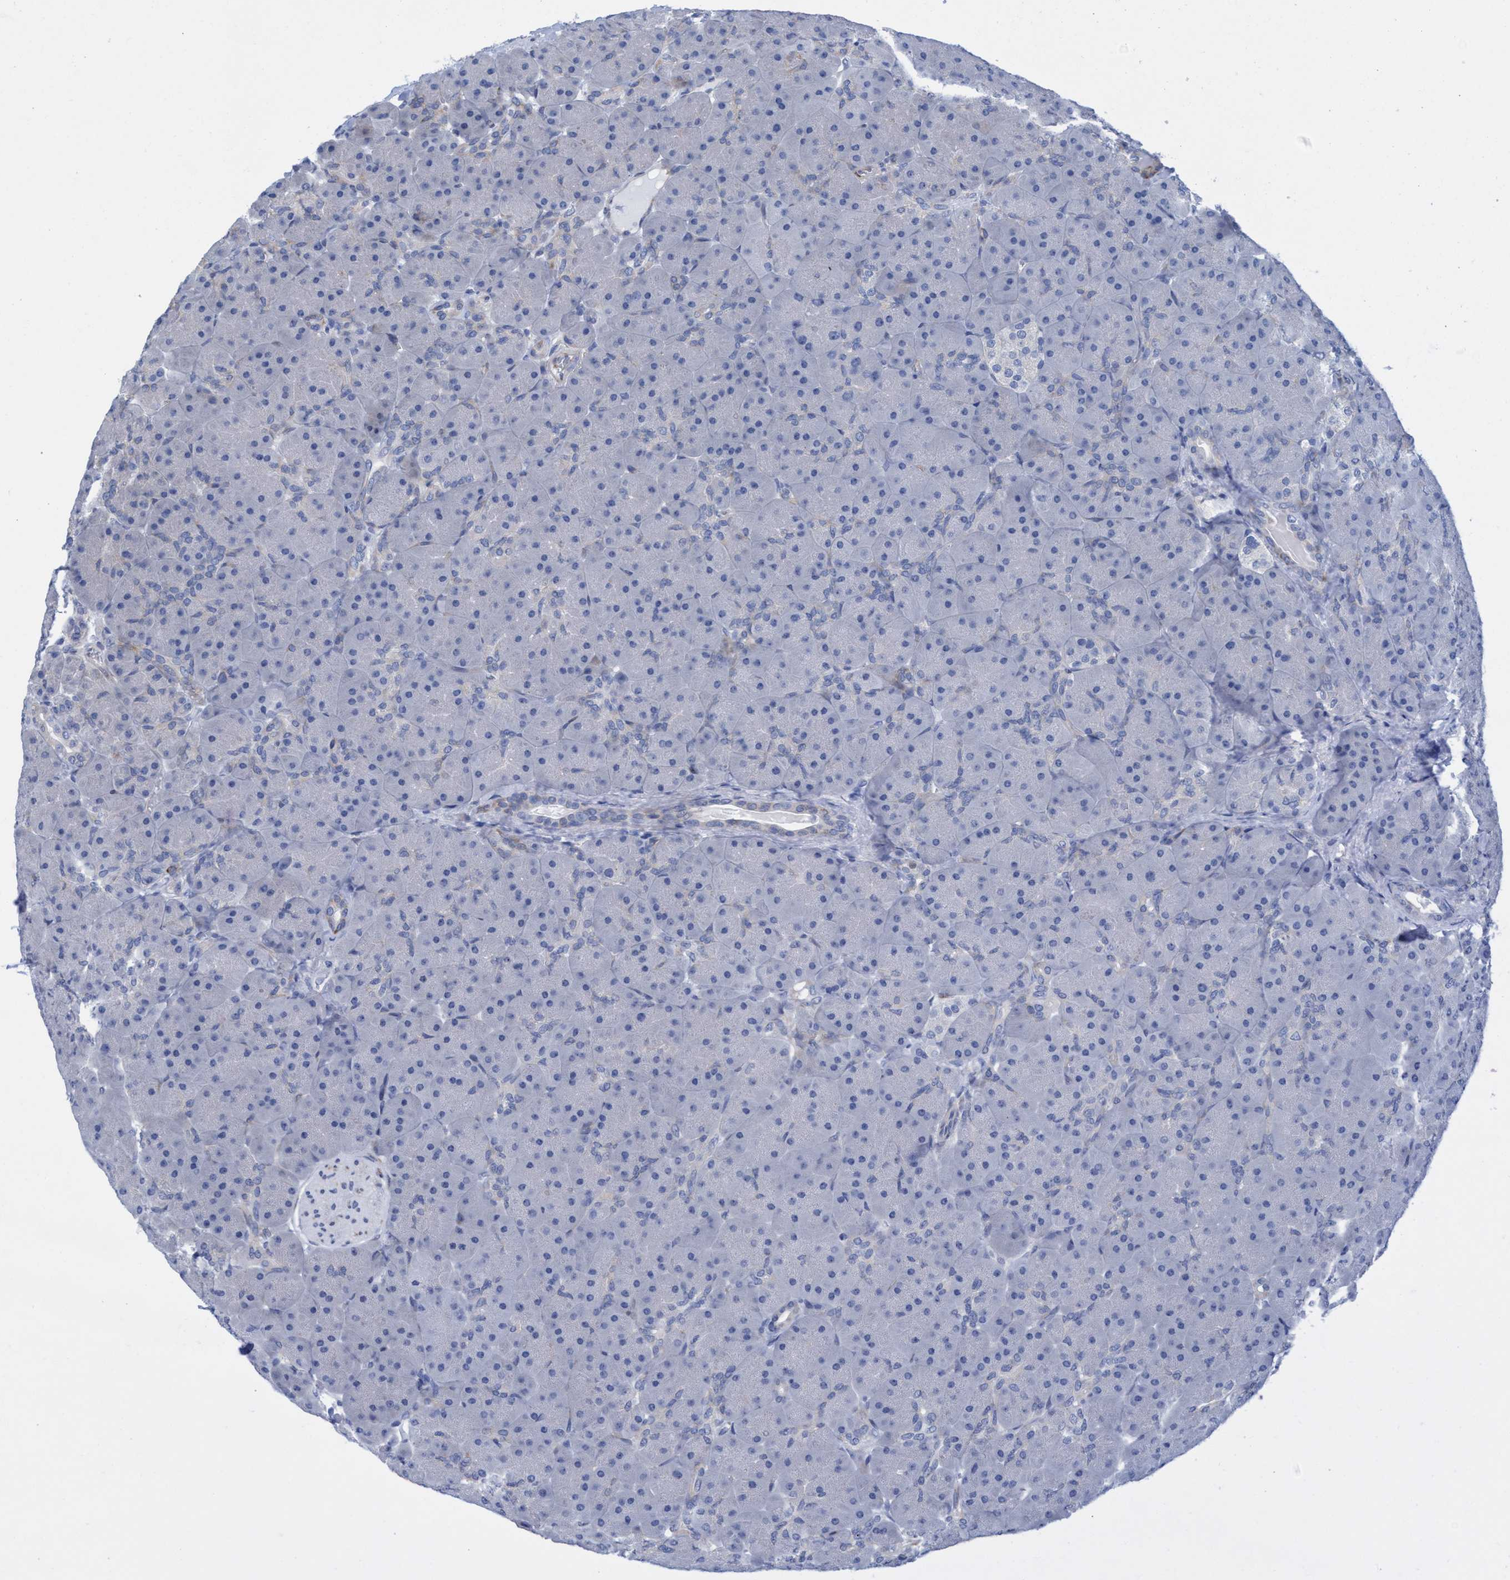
{"staining": {"intensity": "negative", "quantity": "none", "location": "none"}, "tissue": "pancreas", "cell_type": "Exocrine glandular cells", "image_type": "normal", "snomed": [{"axis": "morphology", "description": "Normal tissue, NOS"}, {"axis": "topography", "description": "Pancreas"}], "caption": "IHC of normal pancreas demonstrates no staining in exocrine glandular cells.", "gene": "R3HCC1", "patient": {"sex": "male", "age": 66}}